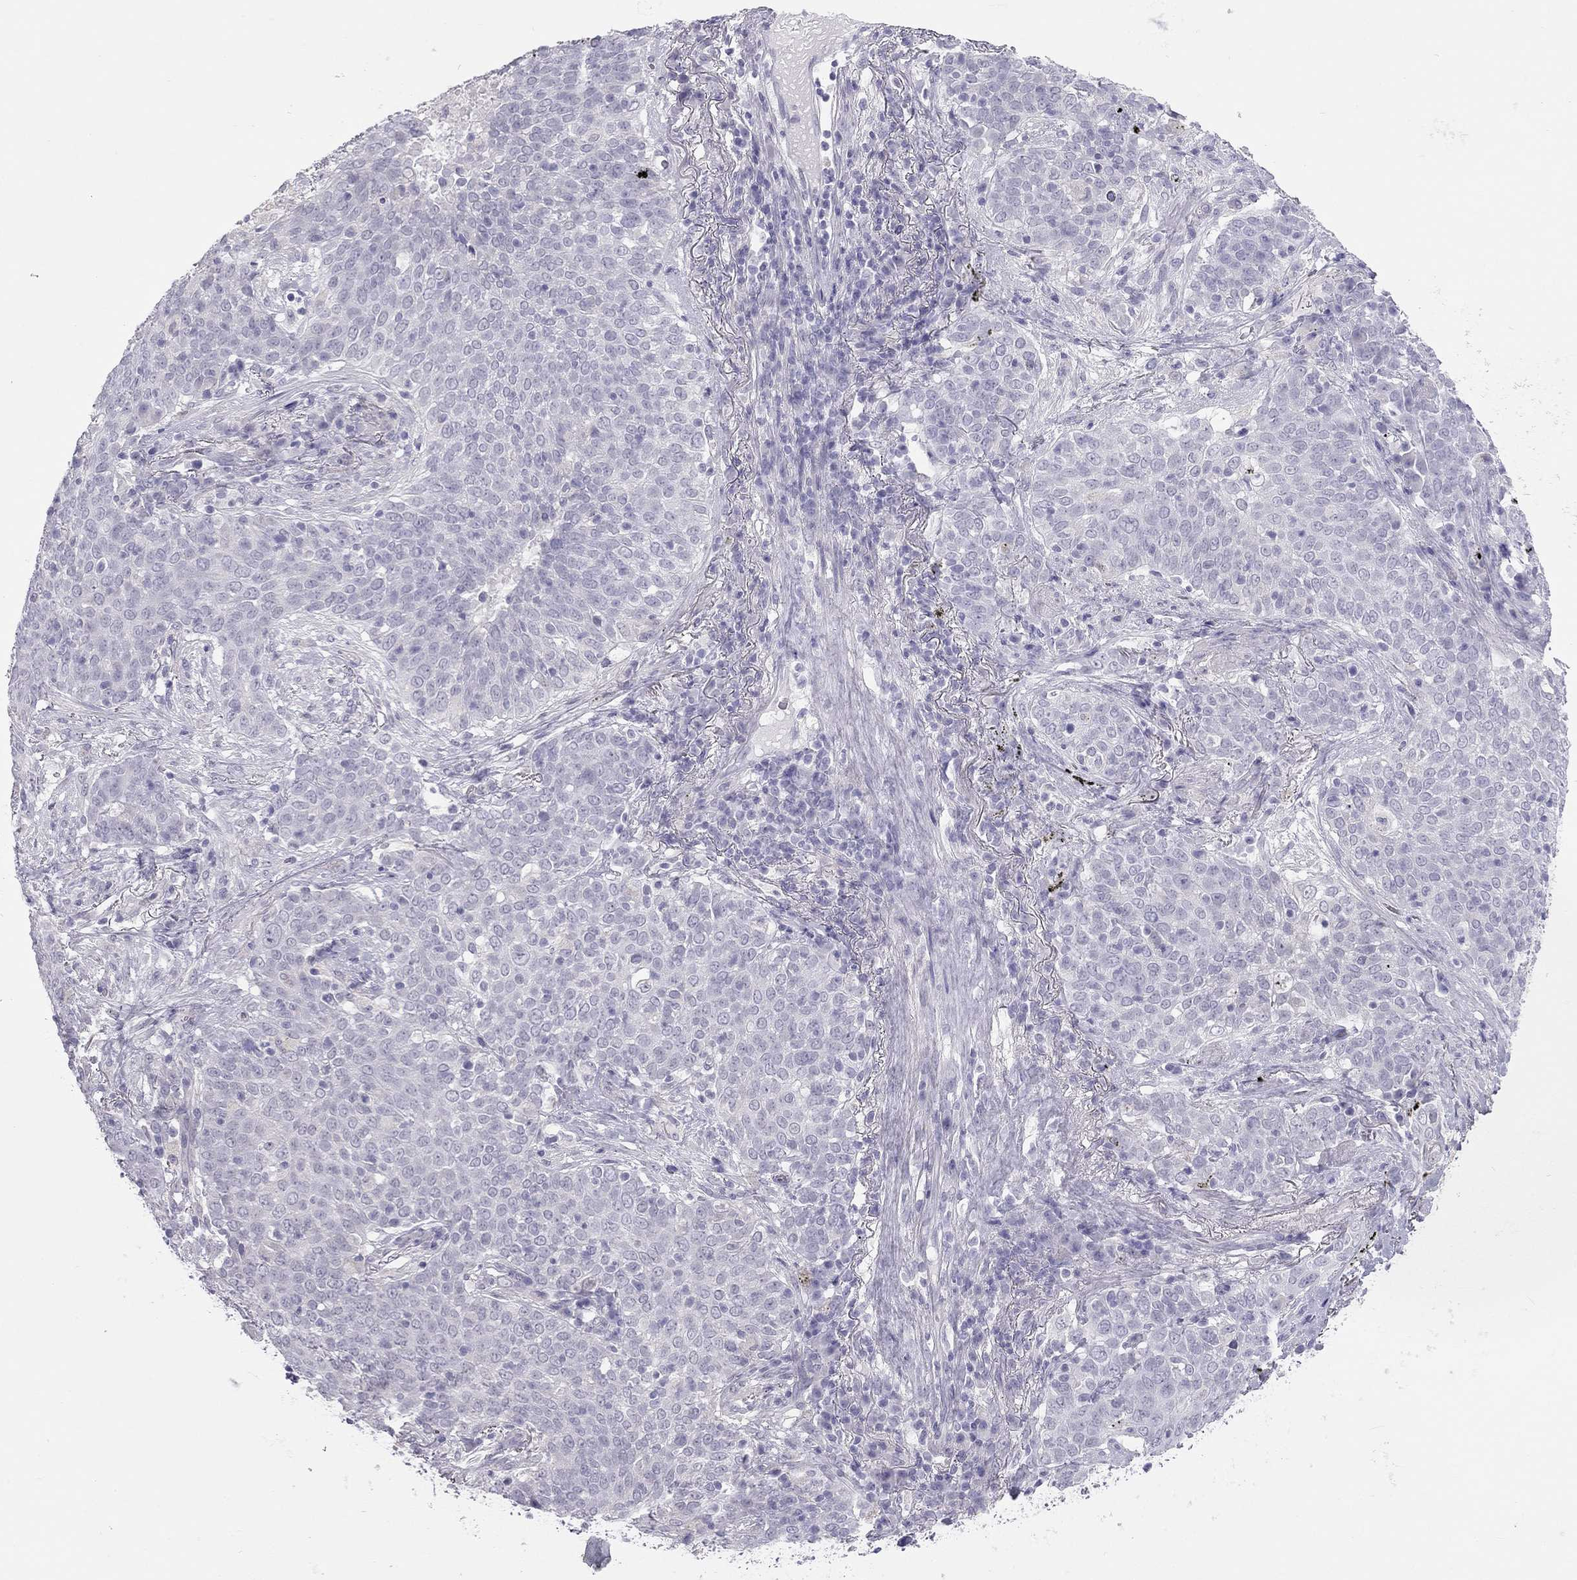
{"staining": {"intensity": "negative", "quantity": "none", "location": "none"}, "tissue": "lung cancer", "cell_type": "Tumor cells", "image_type": "cancer", "snomed": [{"axis": "morphology", "description": "Squamous cell carcinoma, NOS"}, {"axis": "topography", "description": "Lung"}], "caption": "Squamous cell carcinoma (lung) was stained to show a protein in brown. There is no significant staining in tumor cells.", "gene": "SPATA12", "patient": {"sex": "male", "age": 82}}